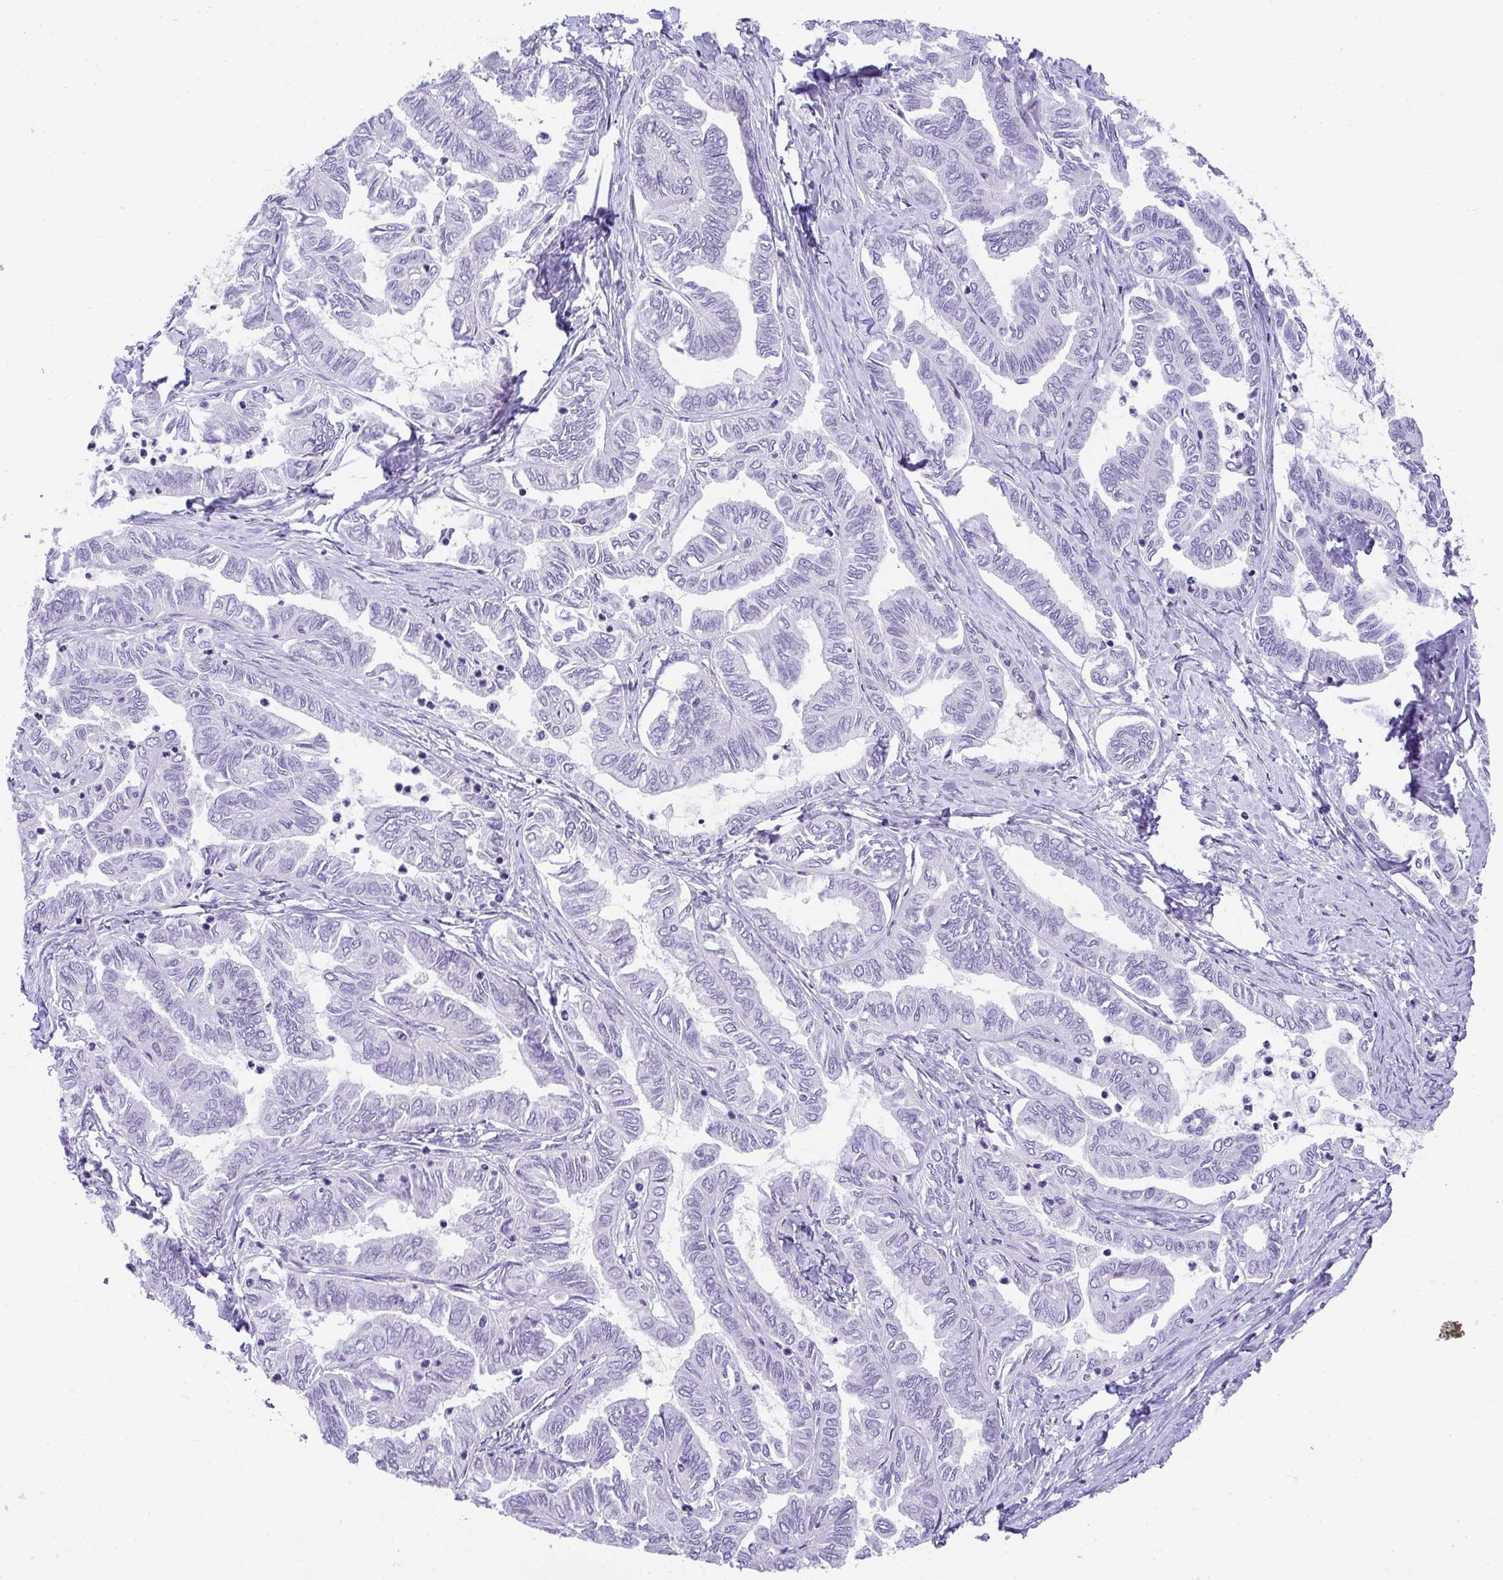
{"staining": {"intensity": "negative", "quantity": "none", "location": "none"}, "tissue": "ovarian cancer", "cell_type": "Tumor cells", "image_type": "cancer", "snomed": [{"axis": "morphology", "description": "Carcinoma, endometroid"}, {"axis": "topography", "description": "Ovary"}], "caption": "An image of human ovarian endometroid carcinoma is negative for staining in tumor cells.", "gene": "PLPPR3", "patient": {"sex": "female", "age": 70}}